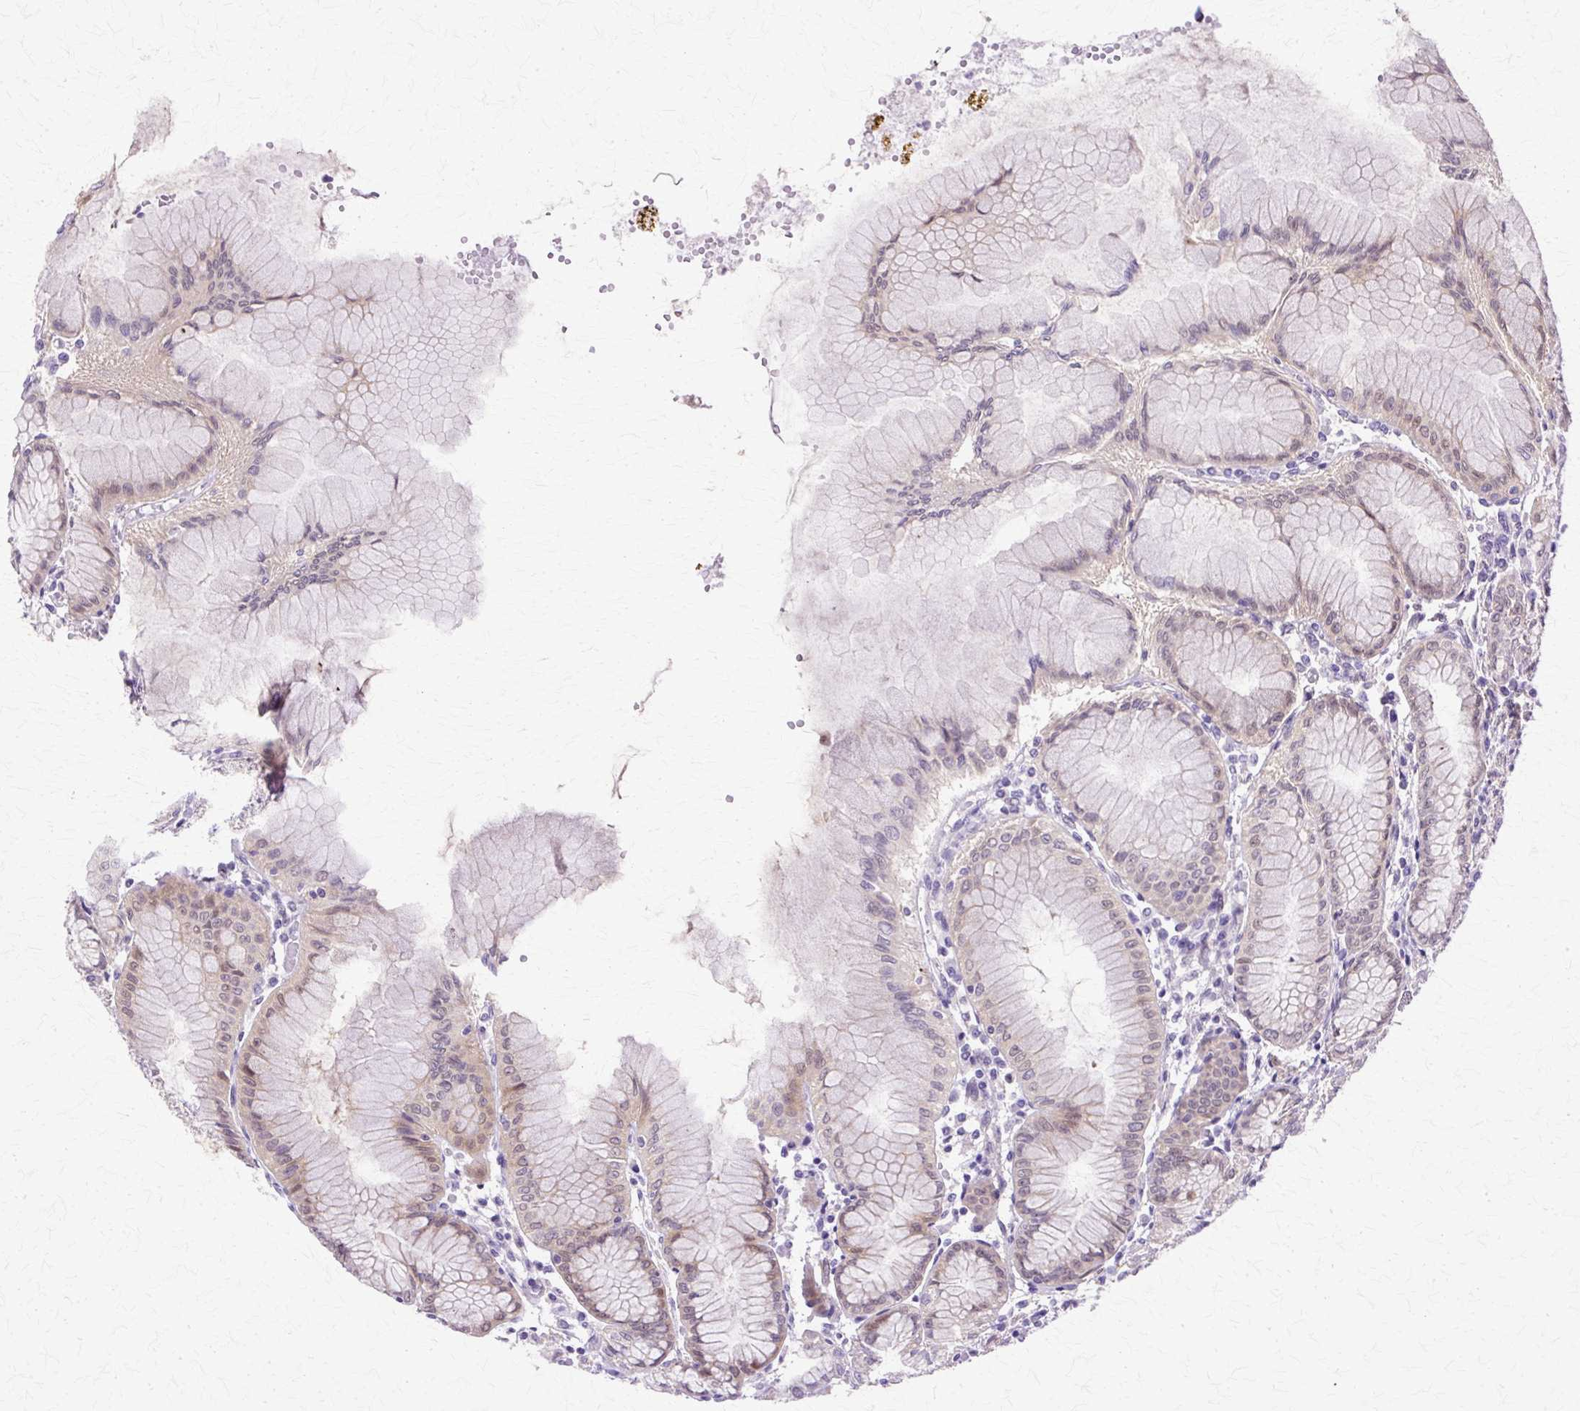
{"staining": {"intensity": "weak", "quantity": "<25%", "location": "cytoplasmic/membranous,nuclear"}, "tissue": "stomach", "cell_type": "Glandular cells", "image_type": "normal", "snomed": [{"axis": "morphology", "description": "Normal tissue, NOS"}, {"axis": "topography", "description": "Stomach"}], "caption": "An immunohistochemistry (IHC) photomicrograph of normal stomach is shown. There is no staining in glandular cells of stomach.", "gene": "HSPA1A", "patient": {"sex": "female", "age": 57}}